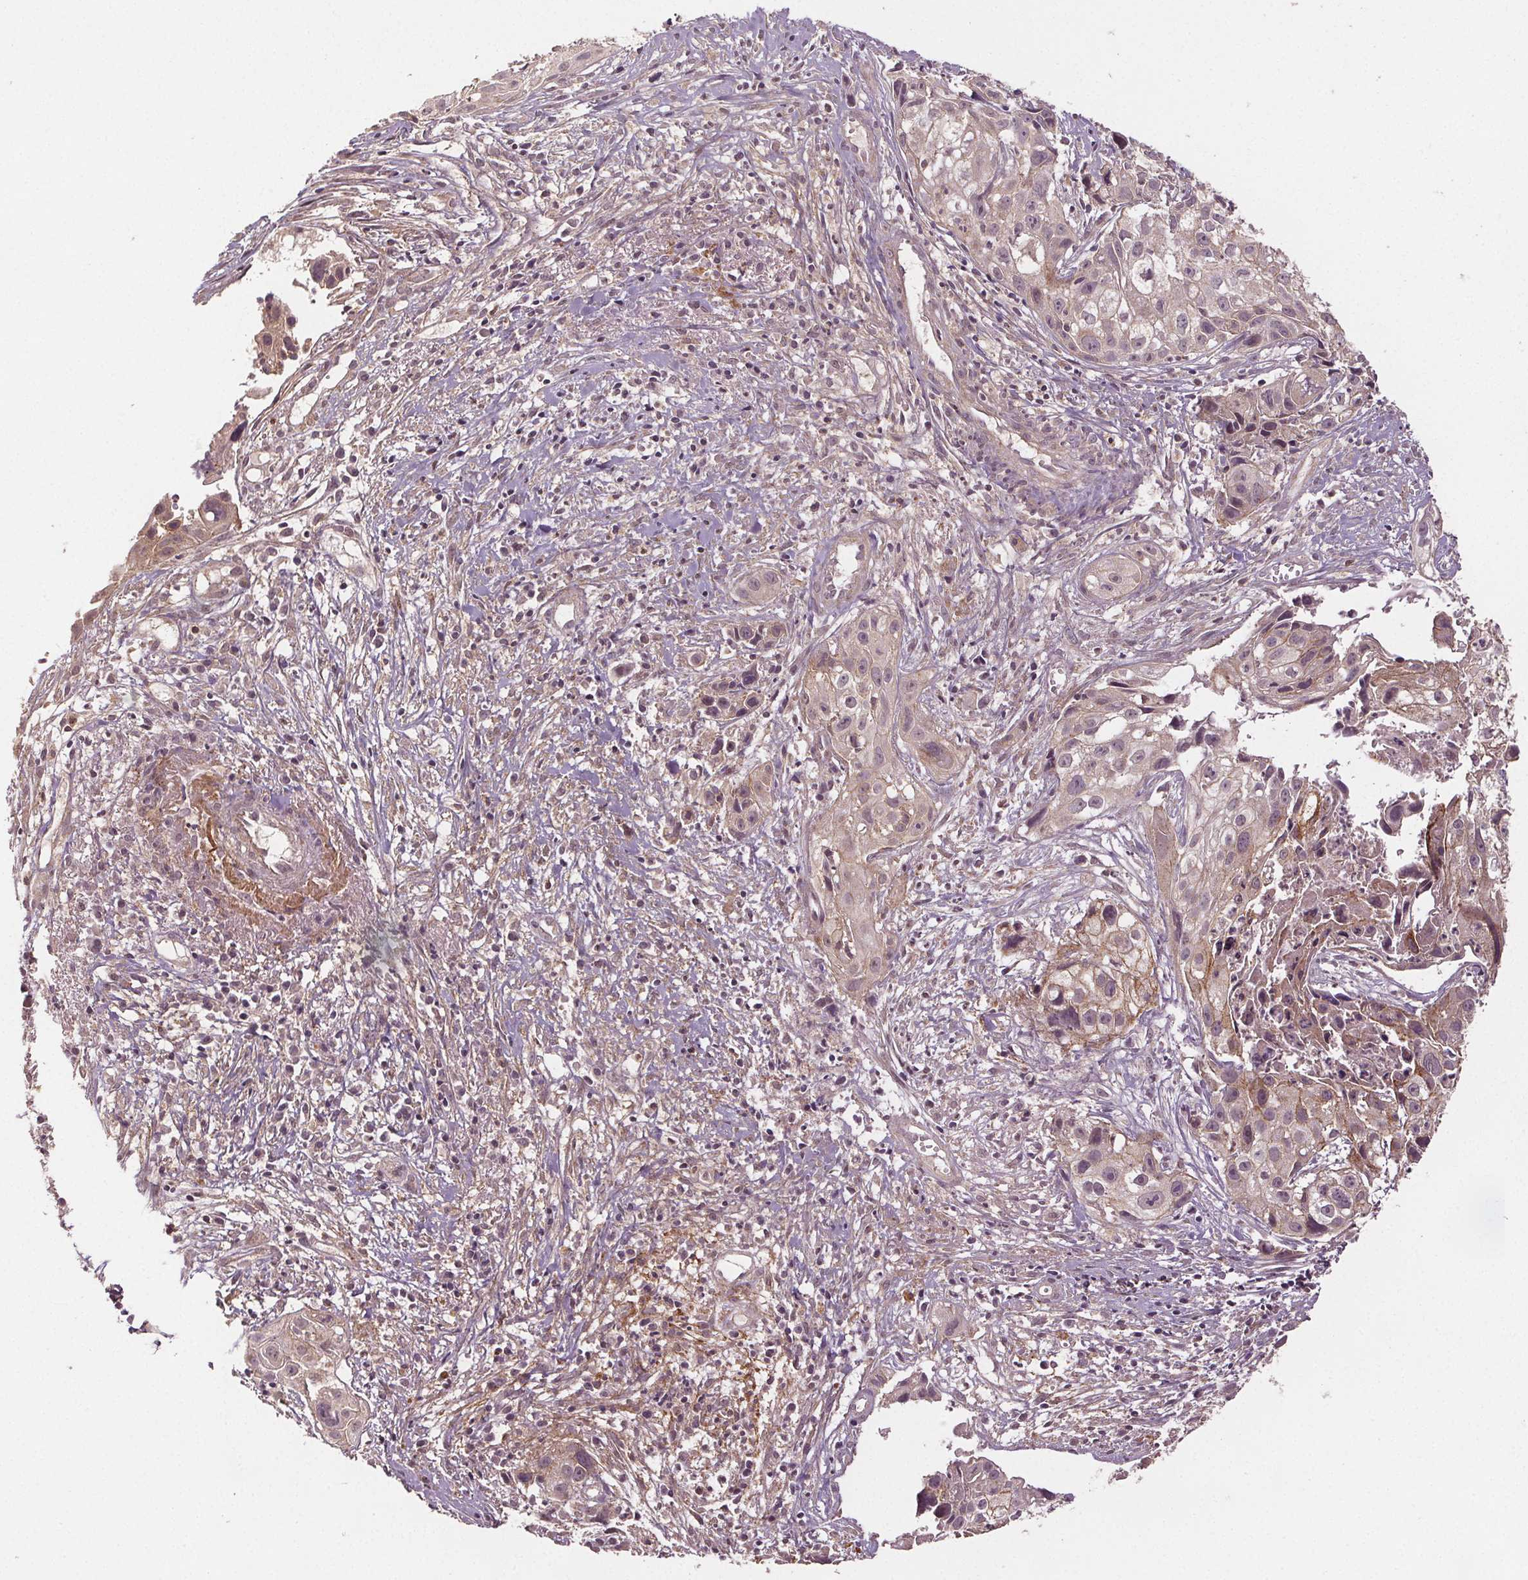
{"staining": {"intensity": "weak", "quantity": "<25%", "location": "cytoplasmic/membranous"}, "tissue": "cervical cancer", "cell_type": "Tumor cells", "image_type": "cancer", "snomed": [{"axis": "morphology", "description": "Squamous cell carcinoma, NOS"}, {"axis": "topography", "description": "Cervix"}], "caption": "A high-resolution photomicrograph shows IHC staining of cervical squamous cell carcinoma, which displays no significant expression in tumor cells.", "gene": "EPHB3", "patient": {"sex": "female", "age": 53}}